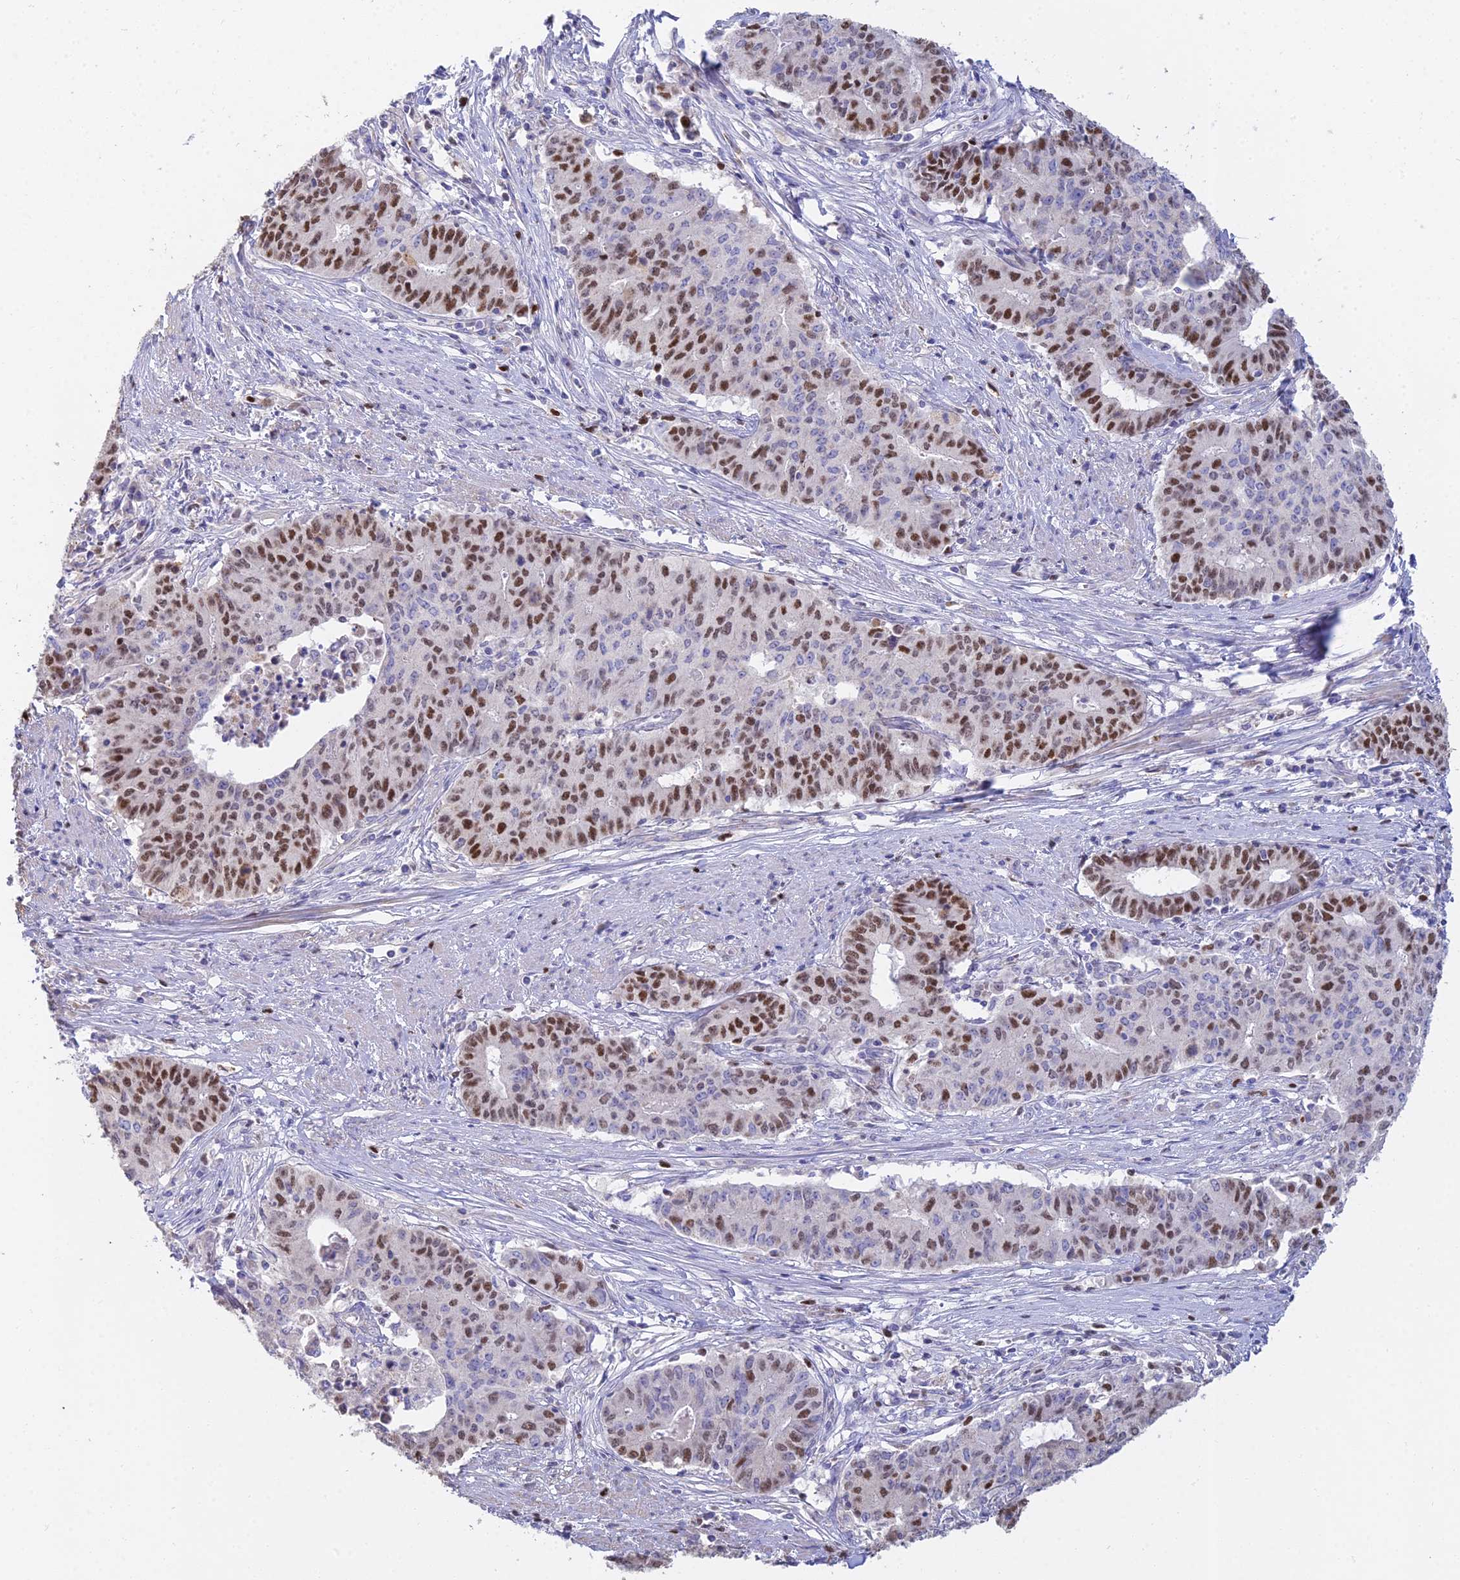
{"staining": {"intensity": "strong", "quantity": "25%-75%", "location": "nuclear"}, "tissue": "endometrial cancer", "cell_type": "Tumor cells", "image_type": "cancer", "snomed": [{"axis": "morphology", "description": "Adenocarcinoma, NOS"}, {"axis": "topography", "description": "Endometrium"}], "caption": "Immunohistochemical staining of endometrial adenocarcinoma shows high levels of strong nuclear staining in about 25%-75% of tumor cells.", "gene": "MCM2", "patient": {"sex": "female", "age": 59}}